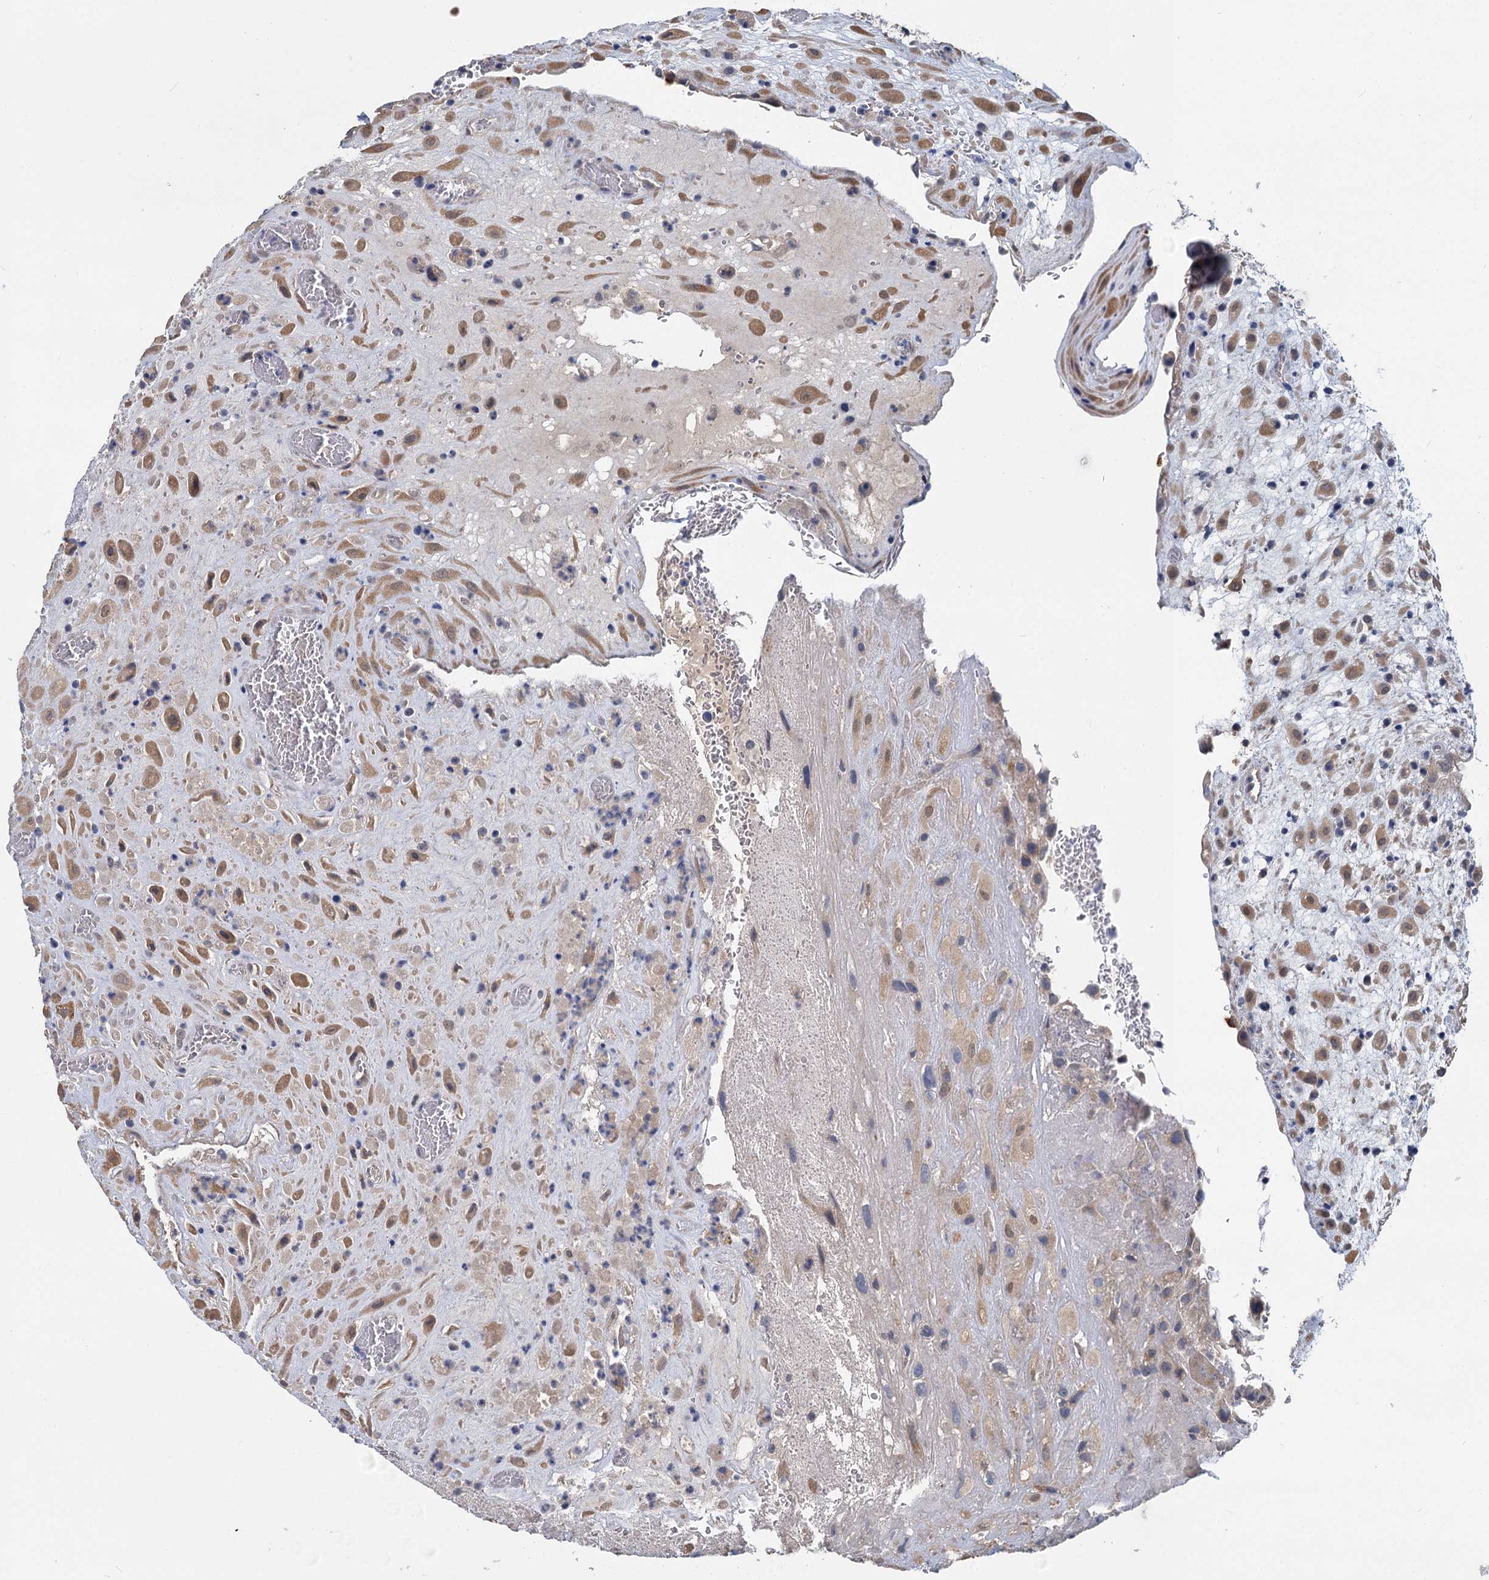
{"staining": {"intensity": "moderate", "quantity": ">75%", "location": "cytoplasmic/membranous"}, "tissue": "placenta", "cell_type": "Decidual cells", "image_type": "normal", "snomed": [{"axis": "morphology", "description": "Normal tissue, NOS"}, {"axis": "topography", "description": "Placenta"}], "caption": "DAB immunohistochemical staining of normal placenta displays moderate cytoplasmic/membranous protein positivity in about >75% of decidual cells. The protein is stained brown, and the nuclei are stained in blue (DAB IHC with brightfield microscopy, high magnification).", "gene": "ANKRD42", "patient": {"sex": "female", "age": 35}}